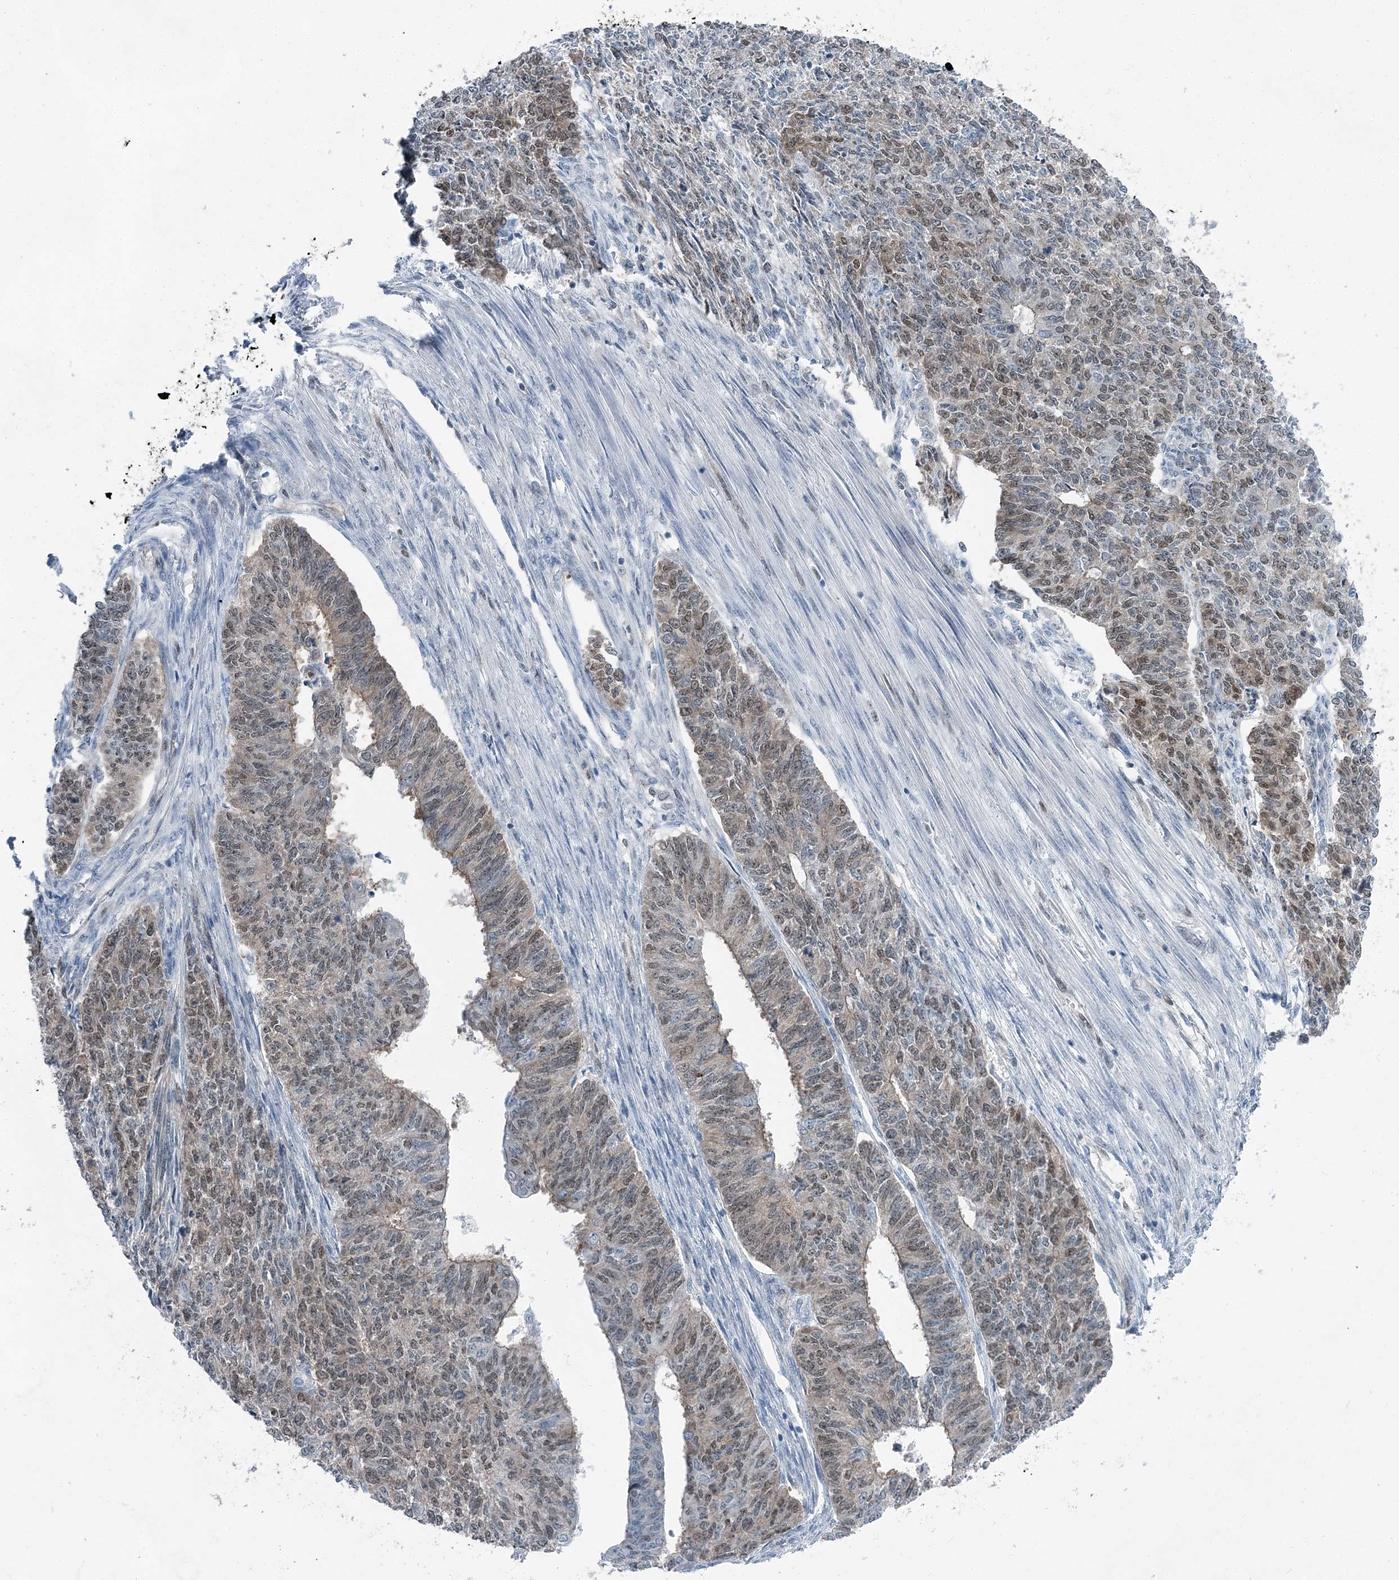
{"staining": {"intensity": "moderate", "quantity": "25%-75%", "location": "nuclear"}, "tissue": "endometrial cancer", "cell_type": "Tumor cells", "image_type": "cancer", "snomed": [{"axis": "morphology", "description": "Adenocarcinoma, NOS"}, {"axis": "topography", "description": "Endometrium"}], "caption": "Immunohistochemistry photomicrograph of neoplastic tissue: adenocarcinoma (endometrial) stained using immunohistochemistry displays medium levels of moderate protein expression localized specifically in the nuclear of tumor cells, appearing as a nuclear brown color.", "gene": "HAT1", "patient": {"sex": "female", "age": 32}}